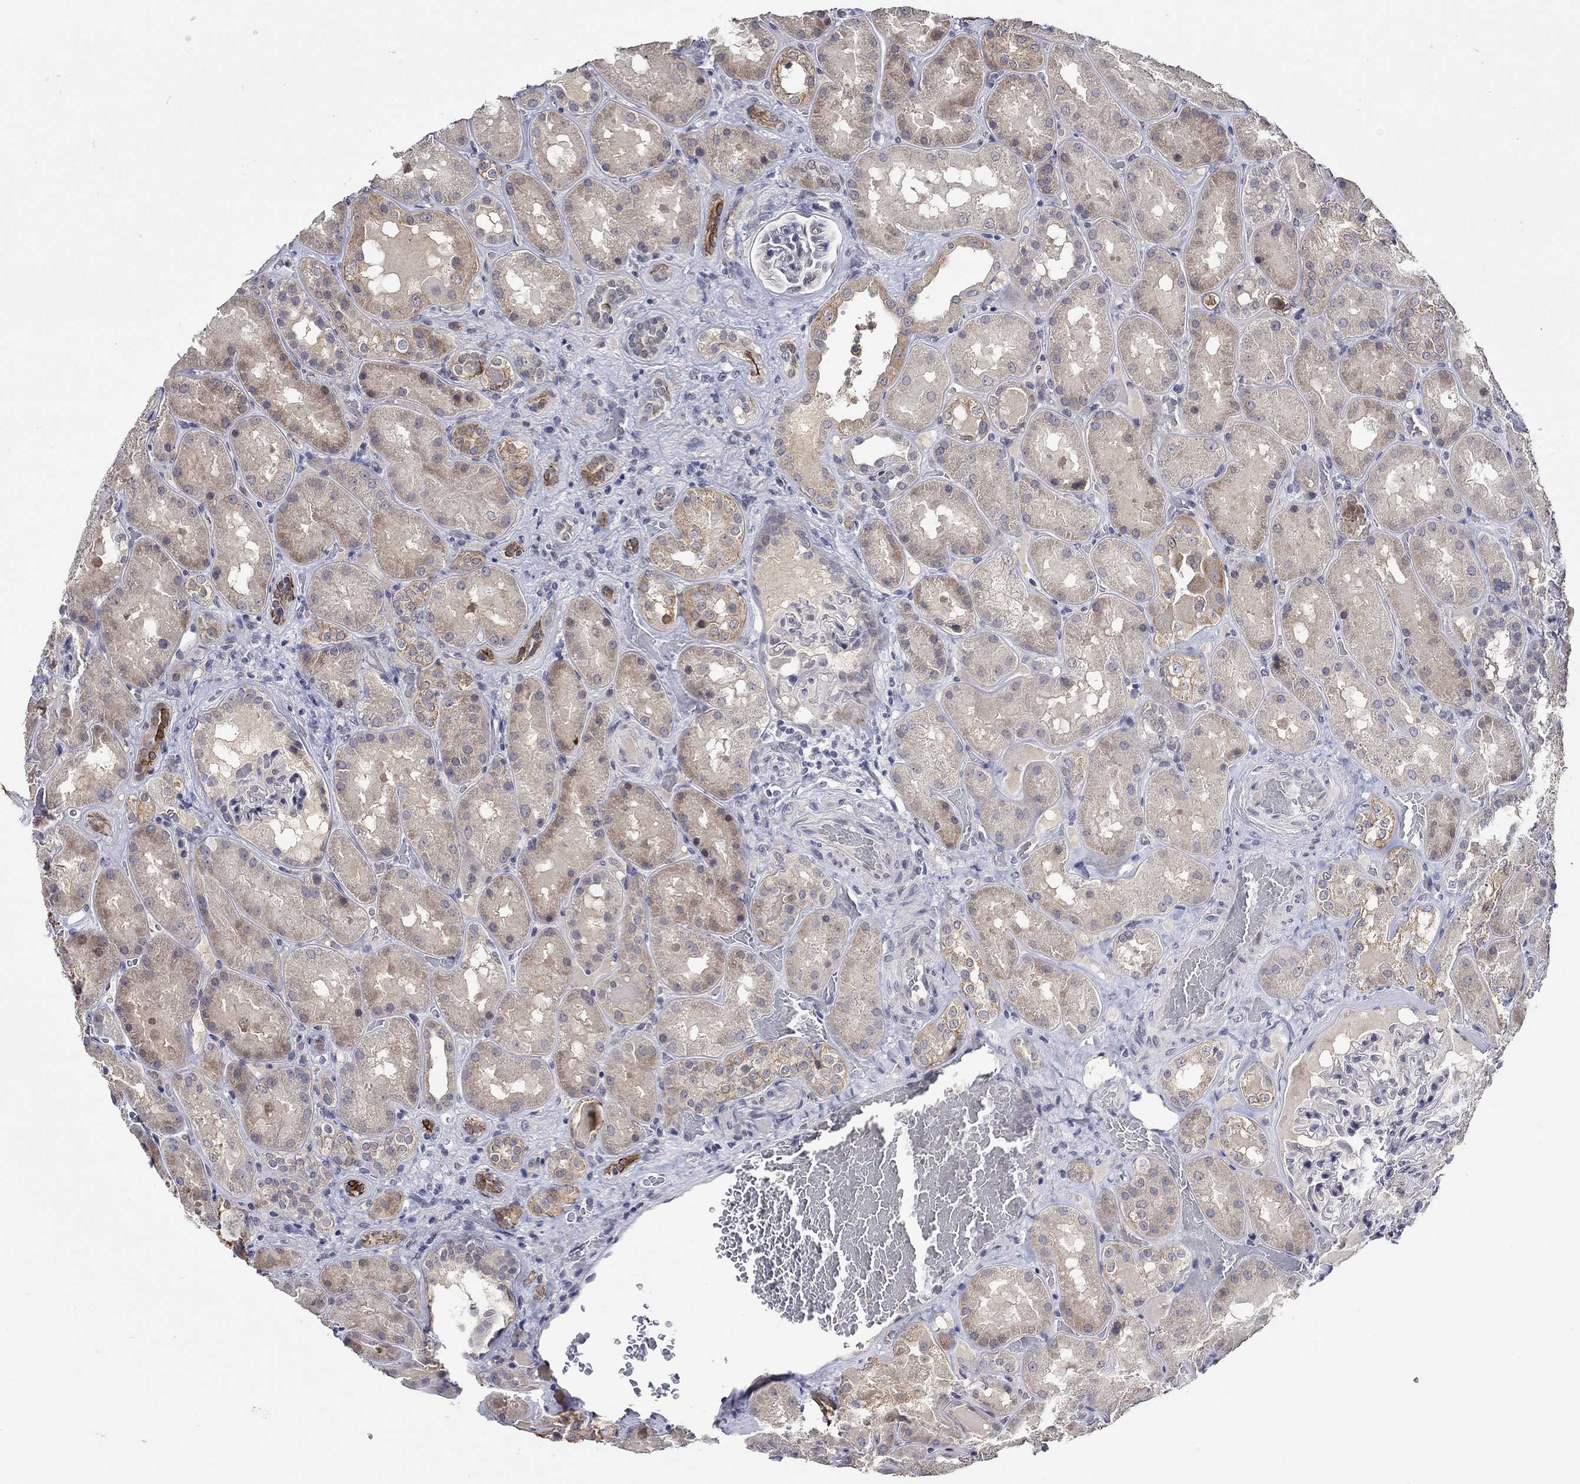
{"staining": {"intensity": "negative", "quantity": "none", "location": "none"}, "tissue": "kidney", "cell_type": "Cells in glomeruli", "image_type": "normal", "snomed": [{"axis": "morphology", "description": "Normal tissue, NOS"}, {"axis": "topography", "description": "Kidney"}], "caption": "This is a image of immunohistochemistry (IHC) staining of normal kidney, which shows no staining in cells in glomeruli. The staining is performed using DAB (3,3'-diaminobenzidine) brown chromogen with nuclei counter-stained in using hematoxylin.", "gene": "DDX3Y", "patient": {"sex": "male", "age": 73}}